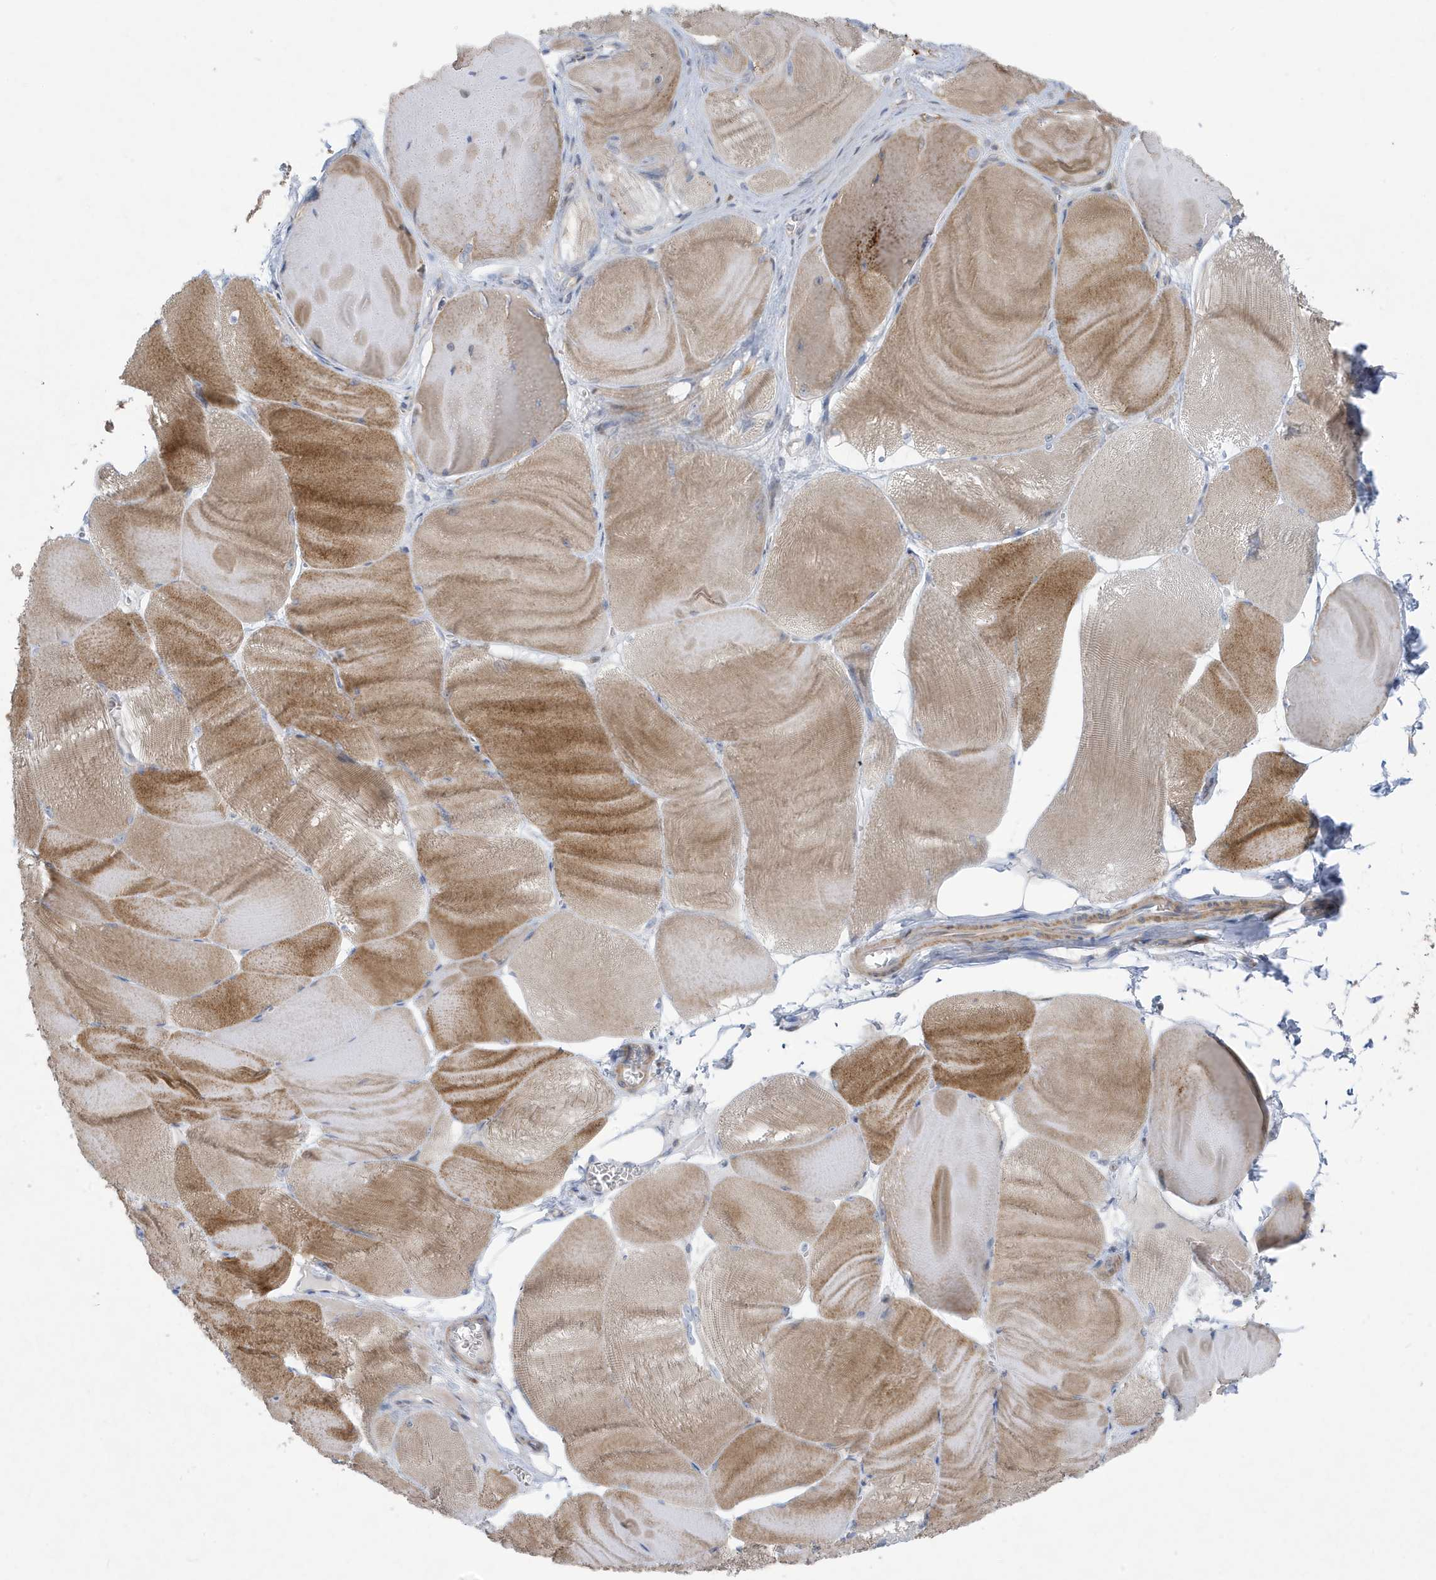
{"staining": {"intensity": "strong", "quantity": "25%-75%", "location": "cytoplasmic/membranous"}, "tissue": "skeletal muscle", "cell_type": "Myocytes", "image_type": "normal", "snomed": [{"axis": "morphology", "description": "Normal tissue, NOS"}, {"axis": "morphology", "description": "Basal cell carcinoma"}, {"axis": "topography", "description": "Skeletal muscle"}], "caption": "Immunohistochemical staining of normal skeletal muscle displays 25%-75% levels of strong cytoplasmic/membranous protein expression in approximately 25%-75% of myocytes.", "gene": "ATP13A5", "patient": {"sex": "female", "age": 64}}